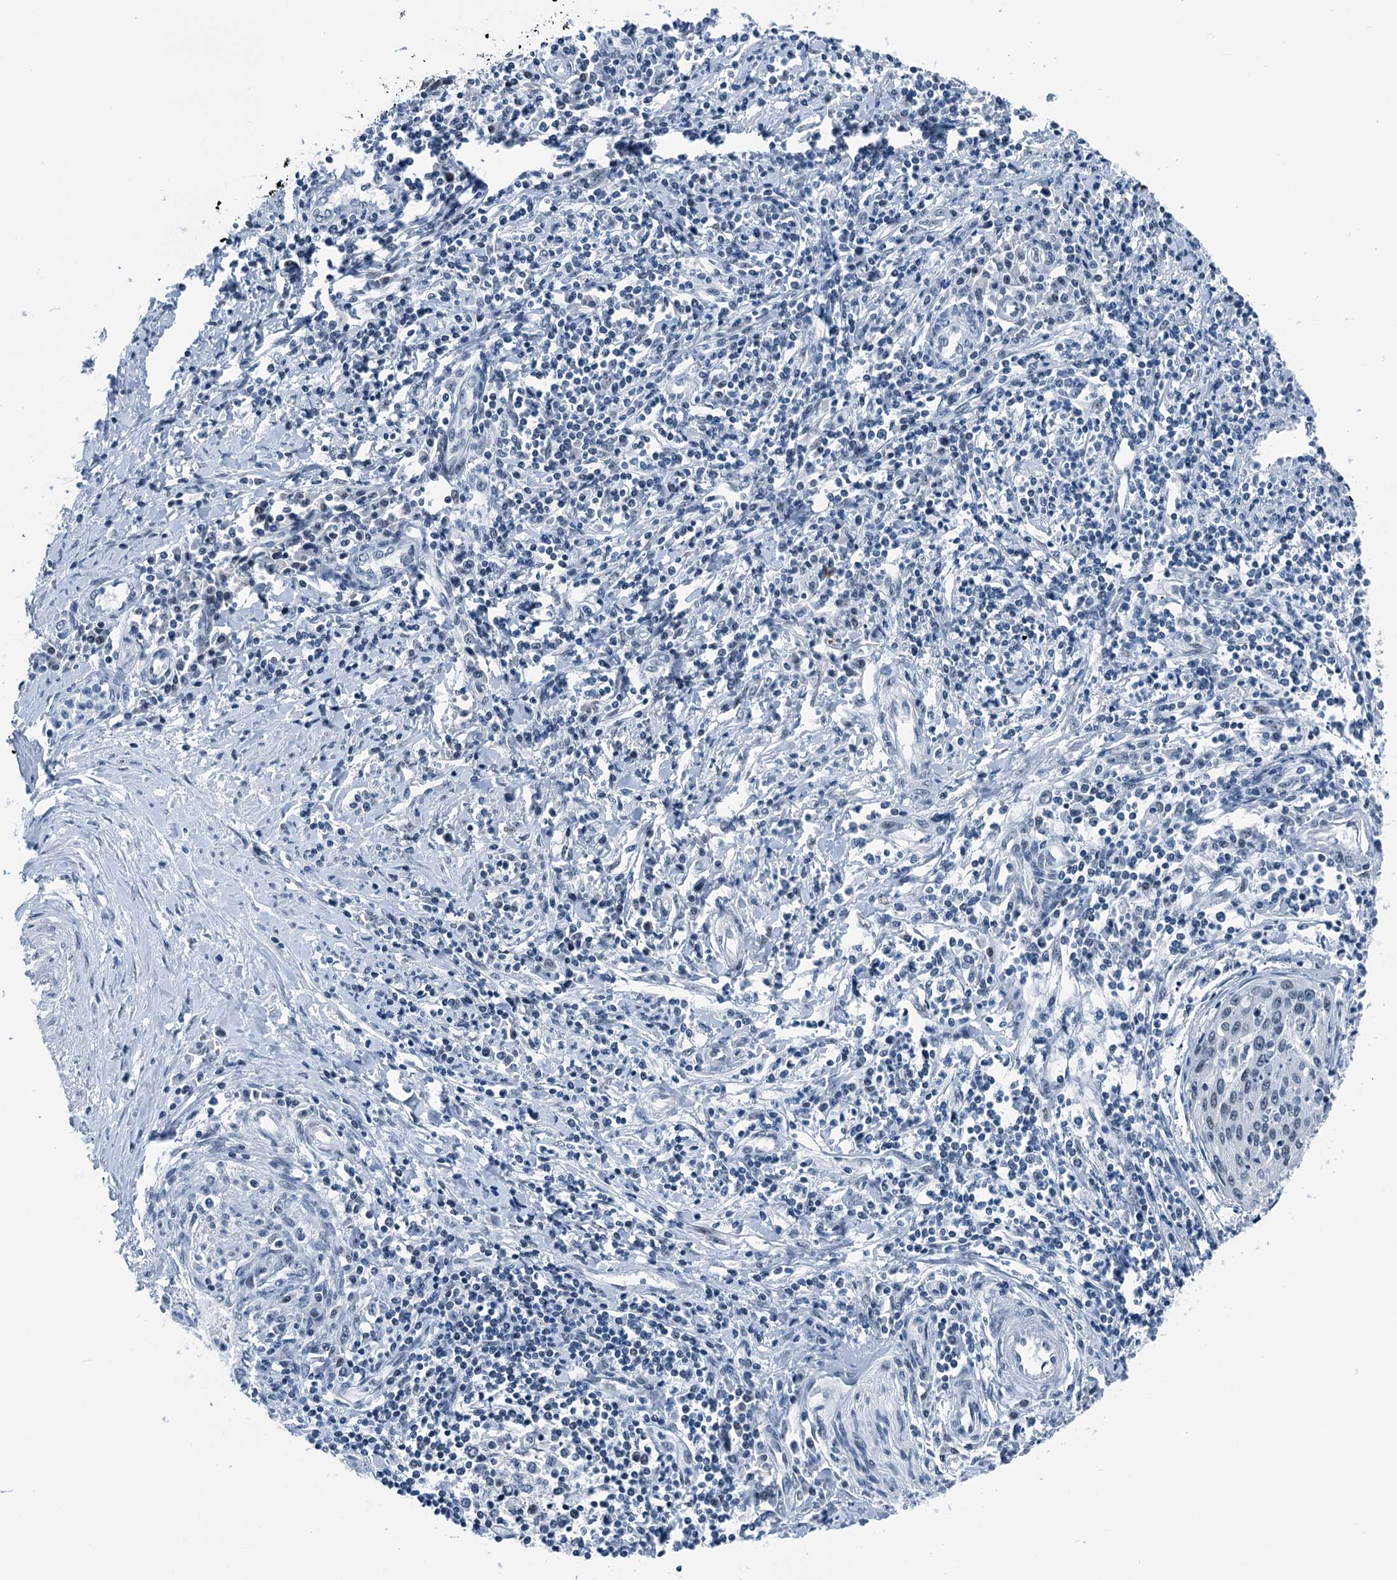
{"staining": {"intensity": "negative", "quantity": "none", "location": "none"}, "tissue": "cervical cancer", "cell_type": "Tumor cells", "image_type": "cancer", "snomed": [{"axis": "morphology", "description": "Squamous cell carcinoma, NOS"}, {"axis": "topography", "description": "Cervix"}], "caption": "This photomicrograph is of cervical squamous cell carcinoma stained with immunohistochemistry to label a protein in brown with the nuclei are counter-stained blue. There is no expression in tumor cells.", "gene": "TRPT1", "patient": {"sex": "female", "age": 32}}